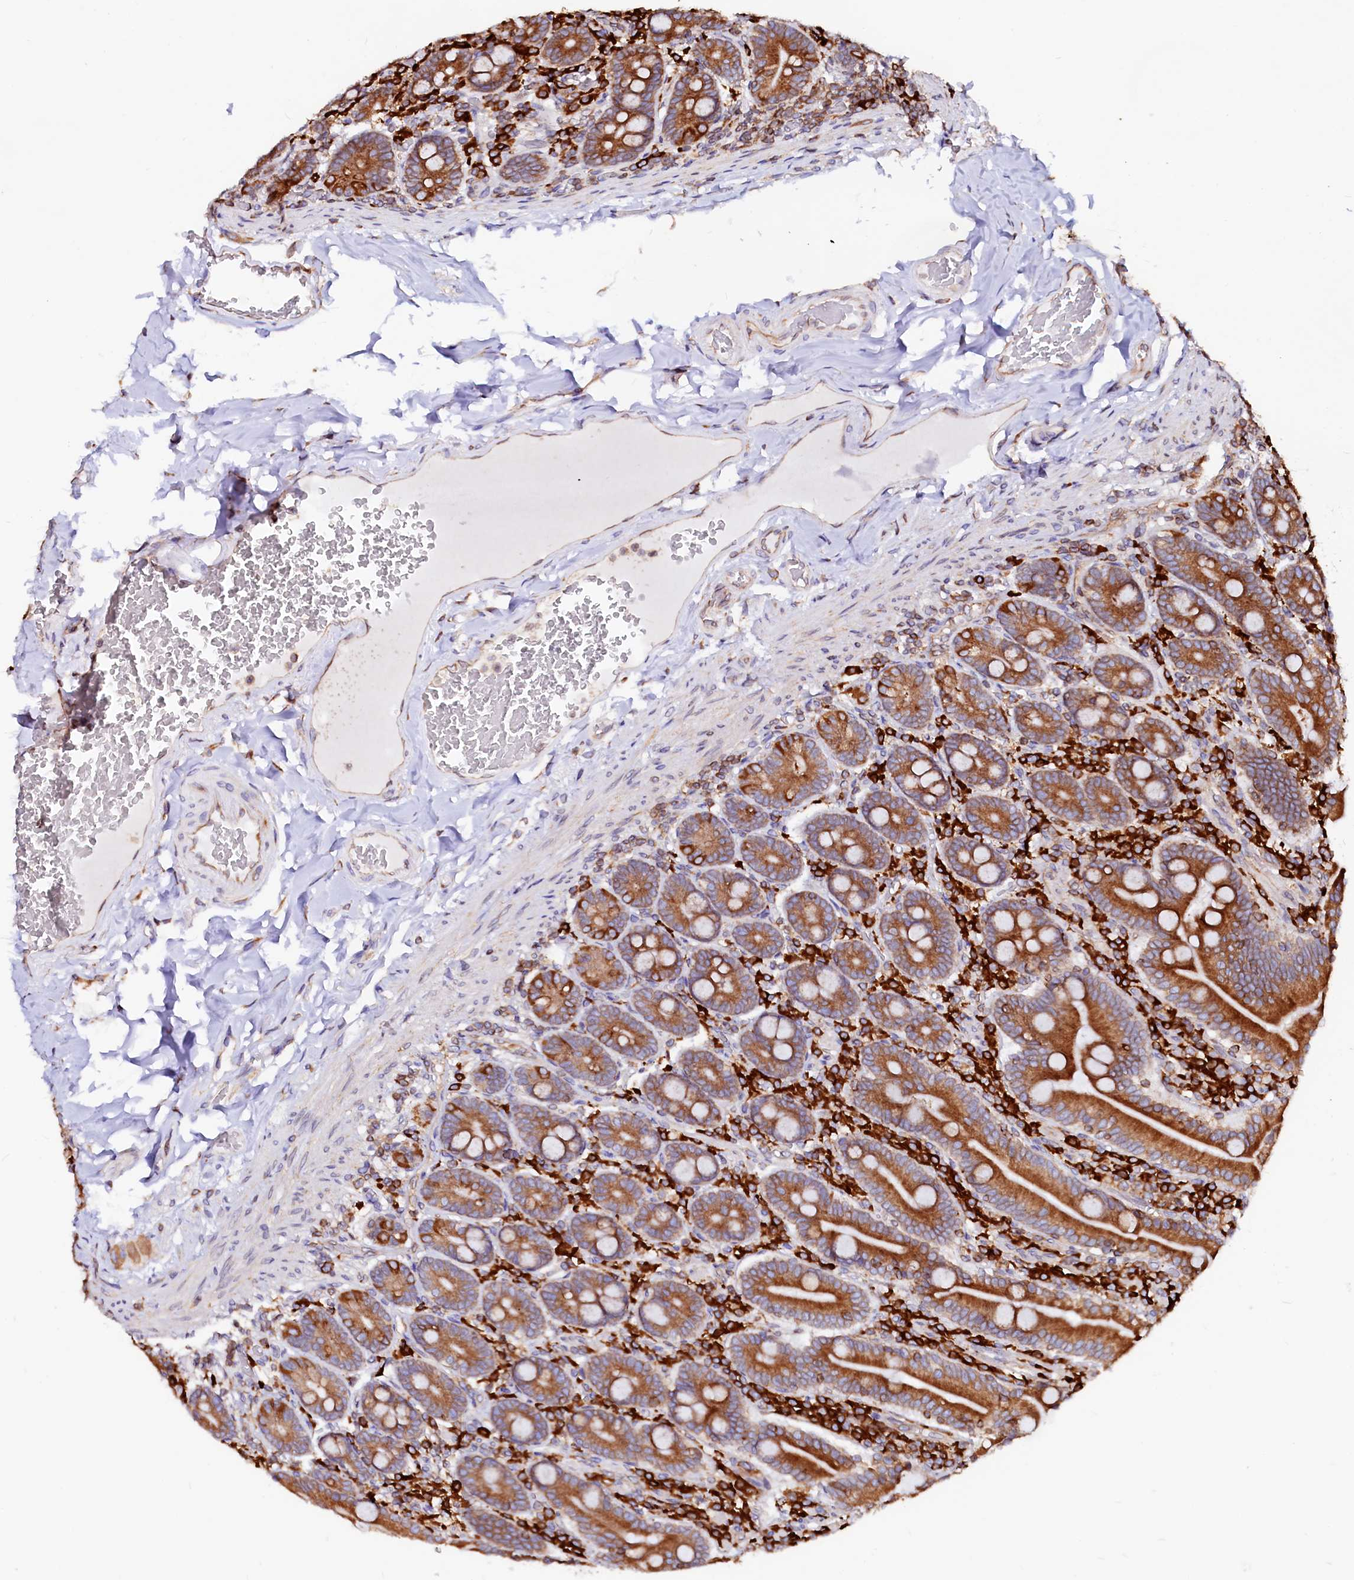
{"staining": {"intensity": "strong", "quantity": ">75%", "location": "cytoplasmic/membranous"}, "tissue": "duodenum", "cell_type": "Glandular cells", "image_type": "normal", "snomed": [{"axis": "morphology", "description": "Normal tissue, NOS"}, {"axis": "topography", "description": "Duodenum"}], "caption": "Glandular cells display strong cytoplasmic/membranous expression in approximately >75% of cells in unremarkable duodenum. The staining was performed using DAB, with brown indicating positive protein expression. Nuclei are stained blue with hematoxylin.", "gene": "DERL1", "patient": {"sex": "female", "age": 62}}